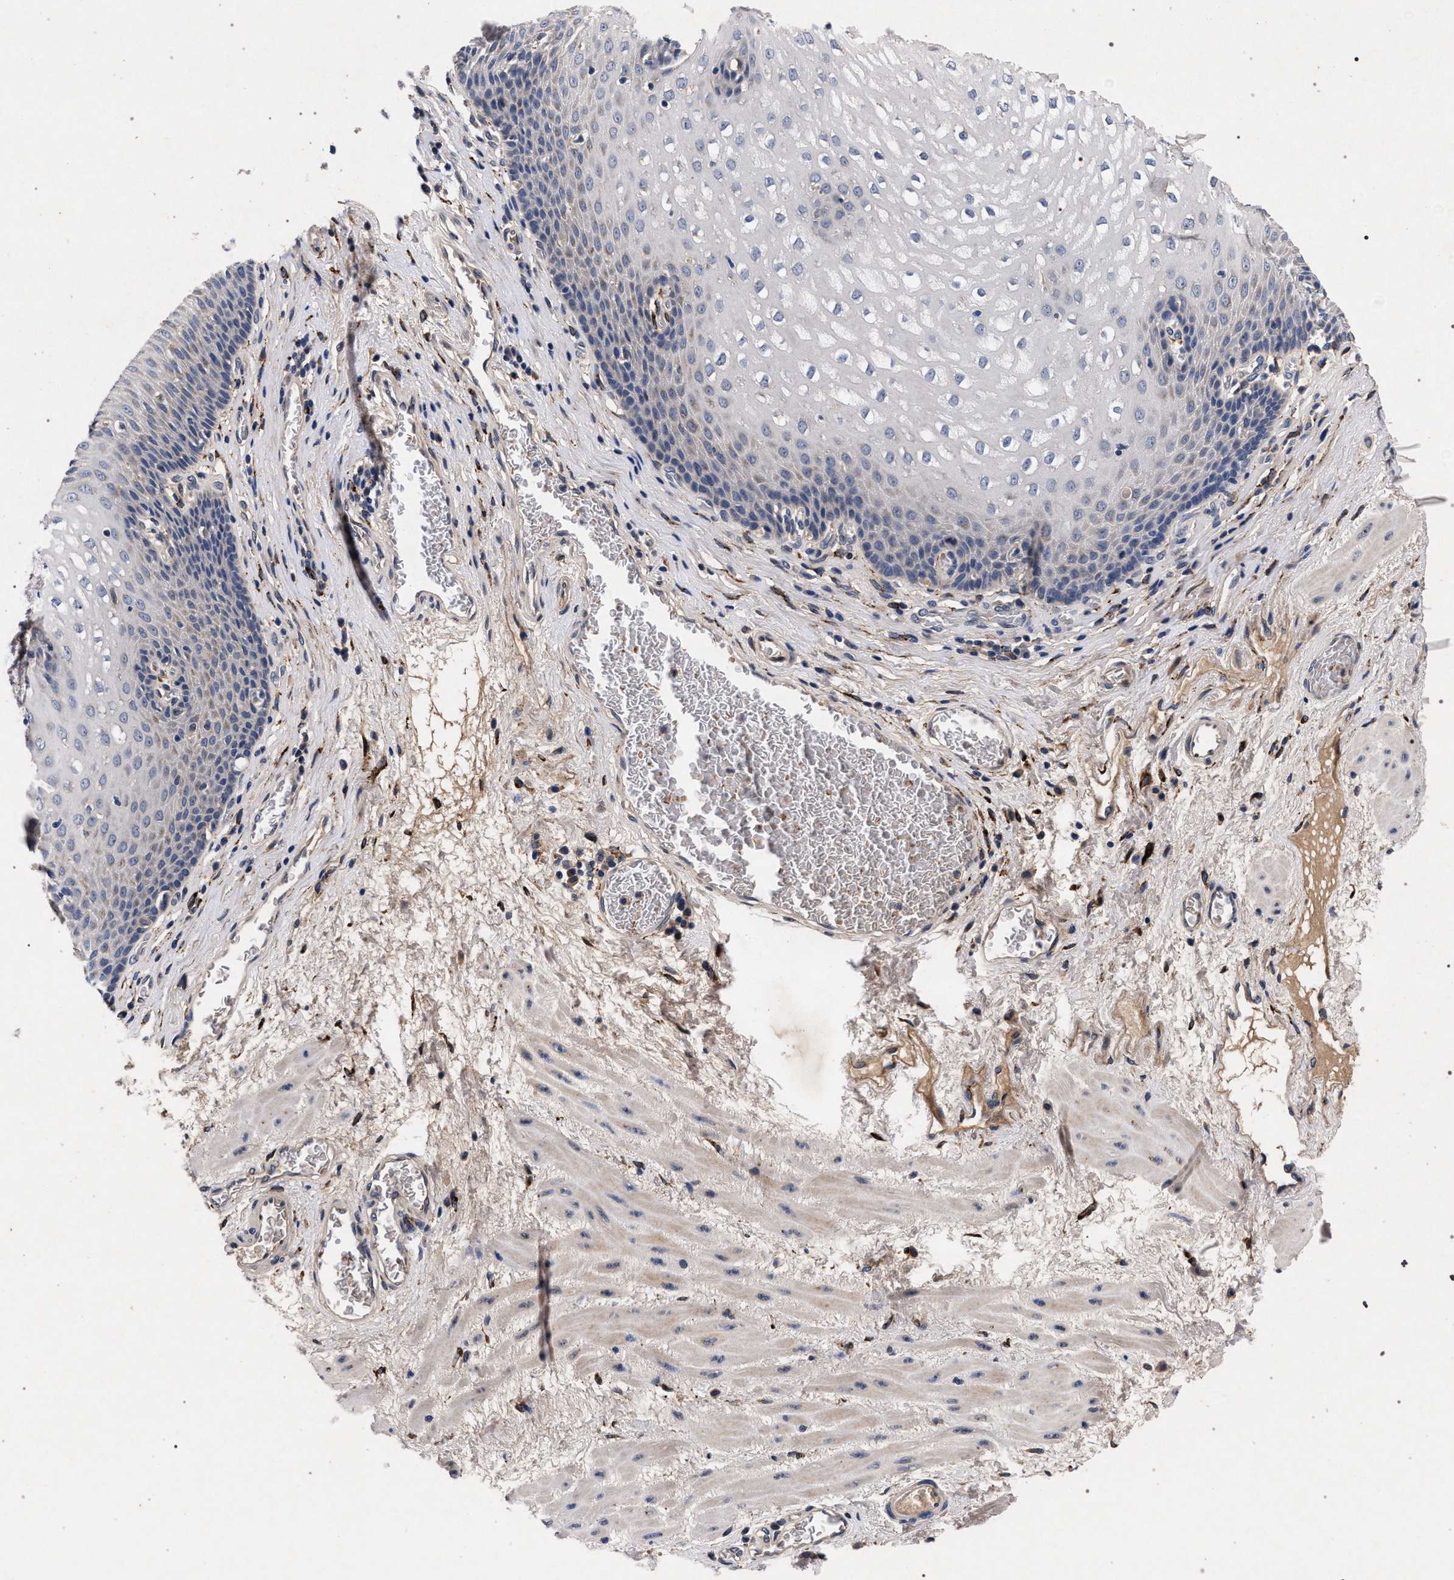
{"staining": {"intensity": "negative", "quantity": "none", "location": "none"}, "tissue": "esophagus", "cell_type": "Squamous epithelial cells", "image_type": "normal", "snomed": [{"axis": "morphology", "description": "Normal tissue, NOS"}, {"axis": "topography", "description": "Esophagus"}], "caption": "The image exhibits no significant expression in squamous epithelial cells of esophagus.", "gene": "NEK7", "patient": {"sex": "male", "age": 48}}